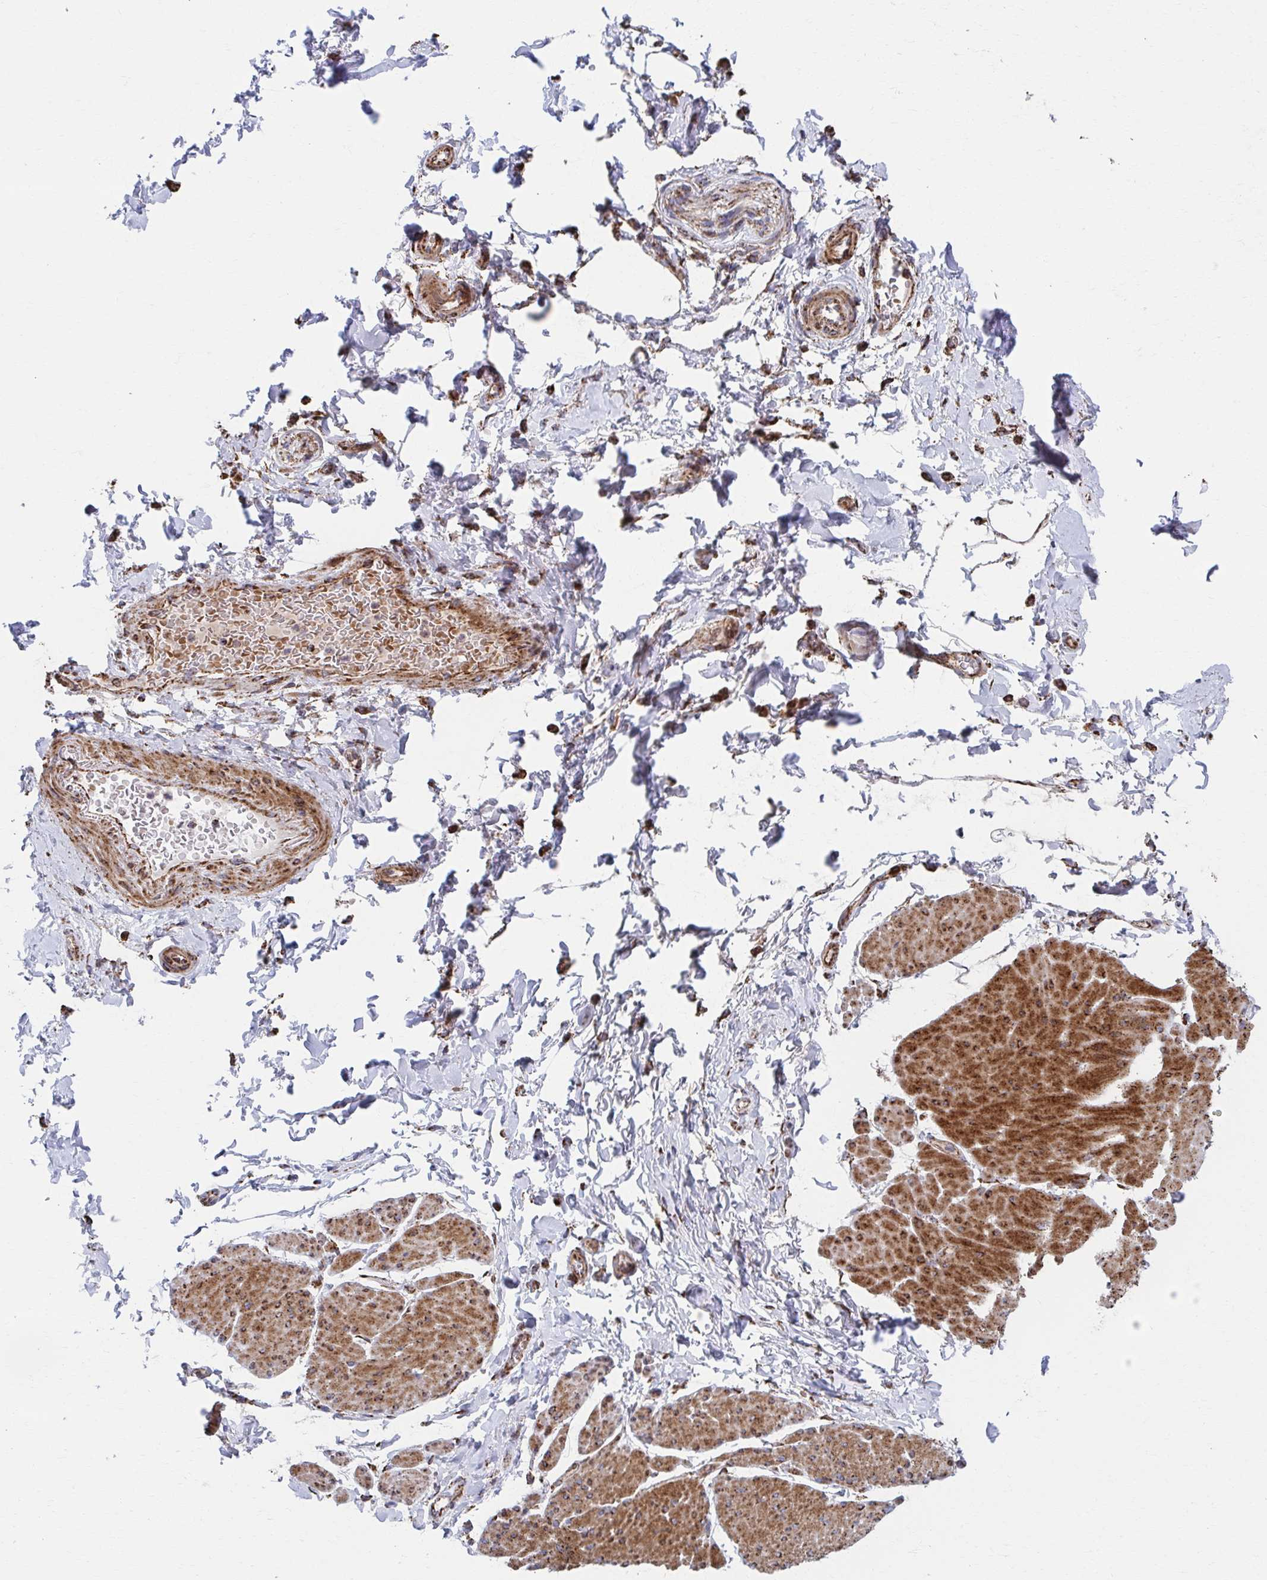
{"staining": {"intensity": "moderate", "quantity": "25%-75%", "location": "cytoplasmic/membranous"}, "tissue": "adipose tissue", "cell_type": "Adipocytes", "image_type": "normal", "snomed": [{"axis": "morphology", "description": "Normal tissue, NOS"}, {"axis": "topography", "description": "Urinary bladder"}, {"axis": "topography", "description": "Peripheral nerve tissue"}], "caption": "IHC staining of unremarkable adipose tissue, which demonstrates medium levels of moderate cytoplasmic/membranous staining in about 25%-75% of adipocytes indicating moderate cytoplasmic/membranous protein expression. The staining was performed using DAB (brown) for protein detection and nuclei were counterstained in hematoxylin (blue).", "gene": "SAT1", "patient": {"sex": "female", "age": 60}}